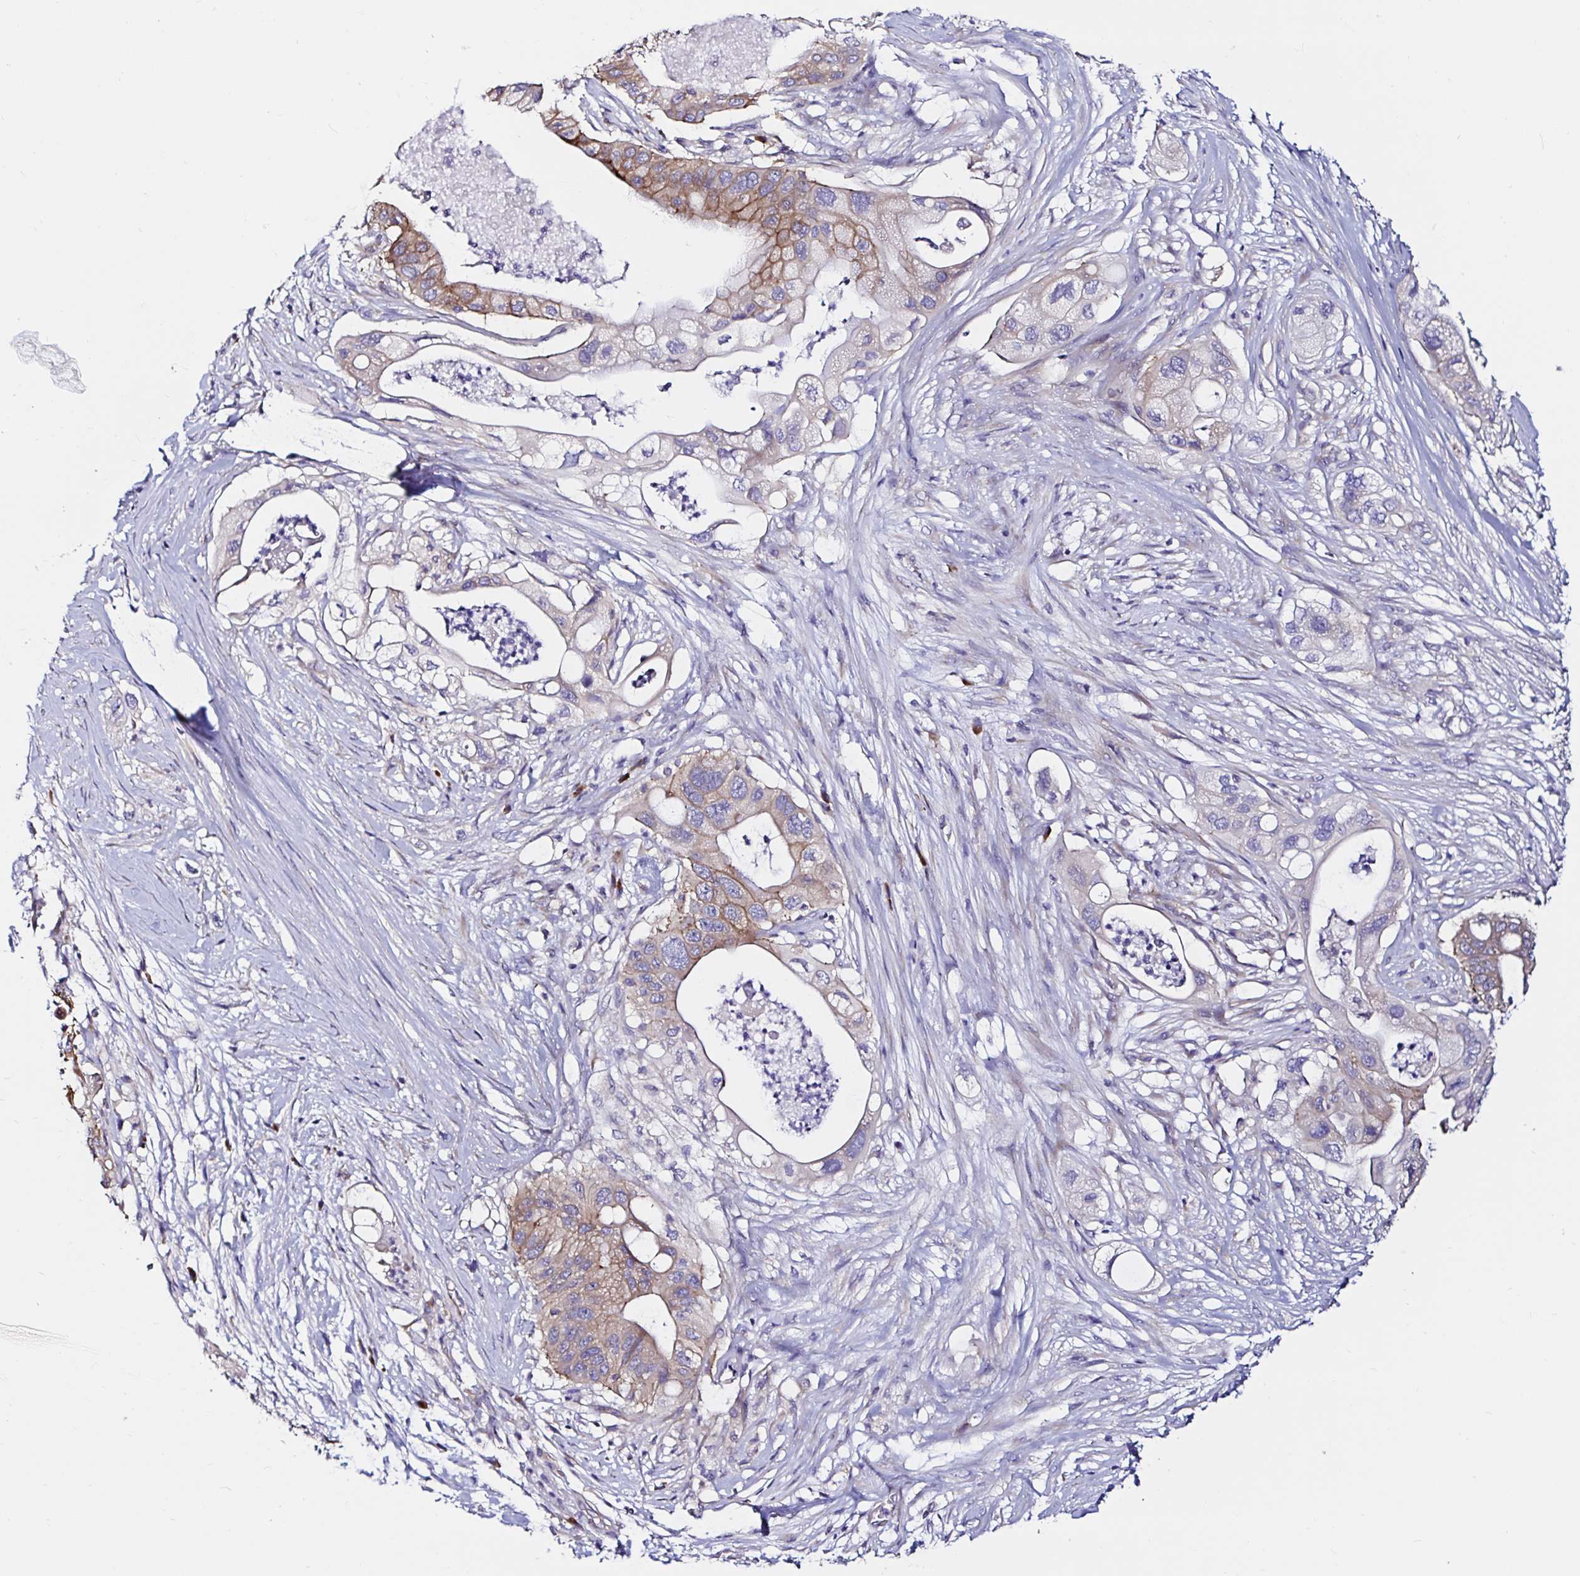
{"staining": {"intensity": "moderate", "quantity": "25%-75%", "location": "cytoplasmic/membranous"}, "tissue": "pancreatic cancer", "cell_type": "Tumor cells", "image_type": "cancer", "snomed": [{"axis": "morphology", "description": "Adenocarcinoma, NOS"}, {"axis": "topography", "description": "Pancreas"}], "caption": "Tumor cells display moderate cytoplasmic/membranous staining in approximately 25%-75% of cells in adenocarcinoma (pancreatic).", "gene": "VSIG2", "patient": {"sex": "female", "age": 72}}